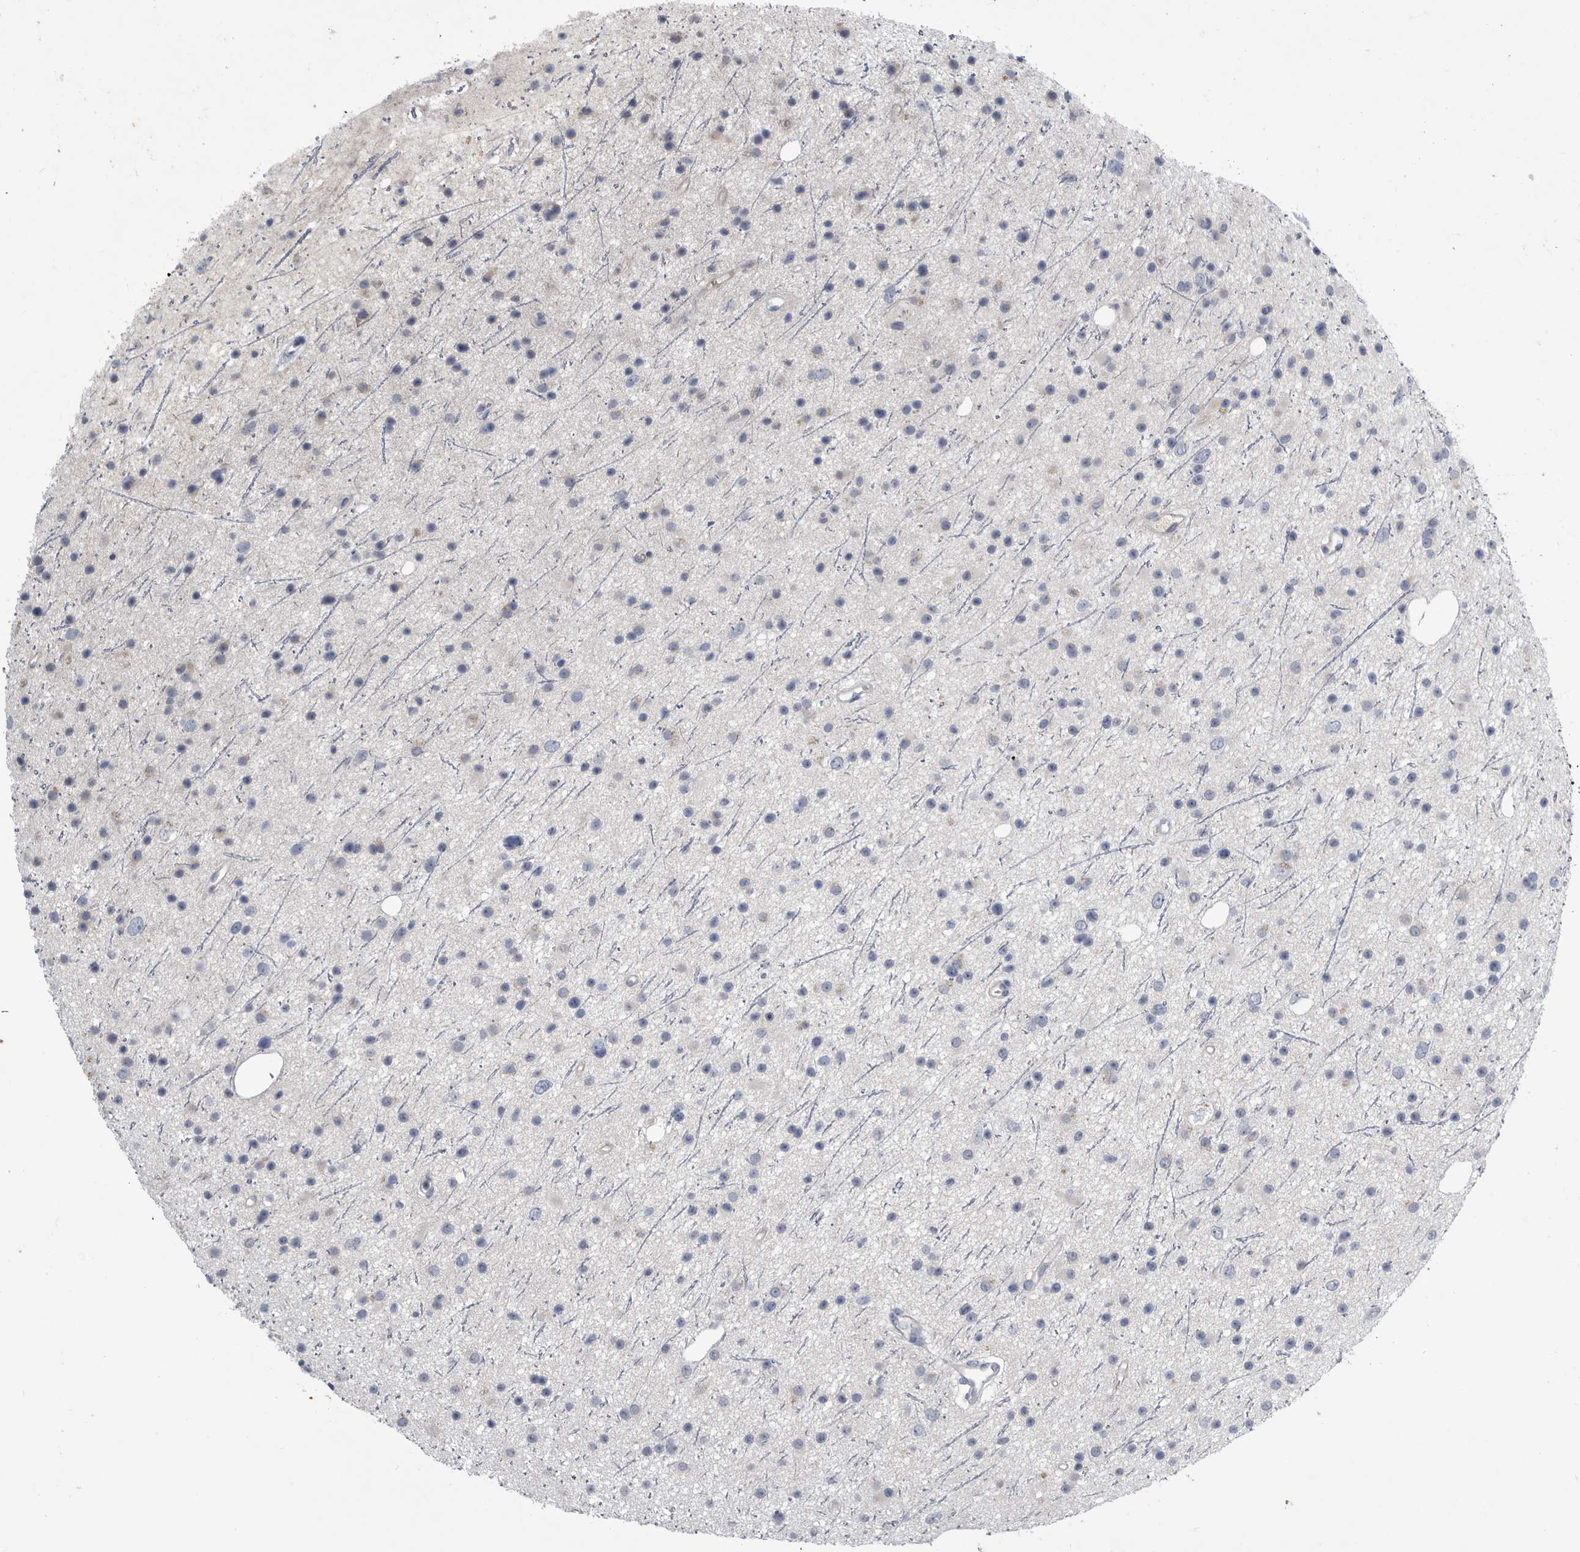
{"staining": {"intensity": "negative", "quantity": "none", "location": "none"}, "tissue": "glioma", "cell_type": "Tumor cells", "image_type": "cancer", "snomed": [{"axis": "morphology", "description": "Glioma, malignant, Low grade"}, {"axis": "topography", "description": "Cerebral cortex"}], "caption": "An immunohistochemistry (IHC) photomicrograph of glioma is shown. There is no staining in tumor cells of glioma. Brightfield microscopy of IHC stained with DAB (brown) and hematoxylin (blue), captured at high magnification.", "gene": "BTBD6", "patient": {"sex": "female", "age": 39}}